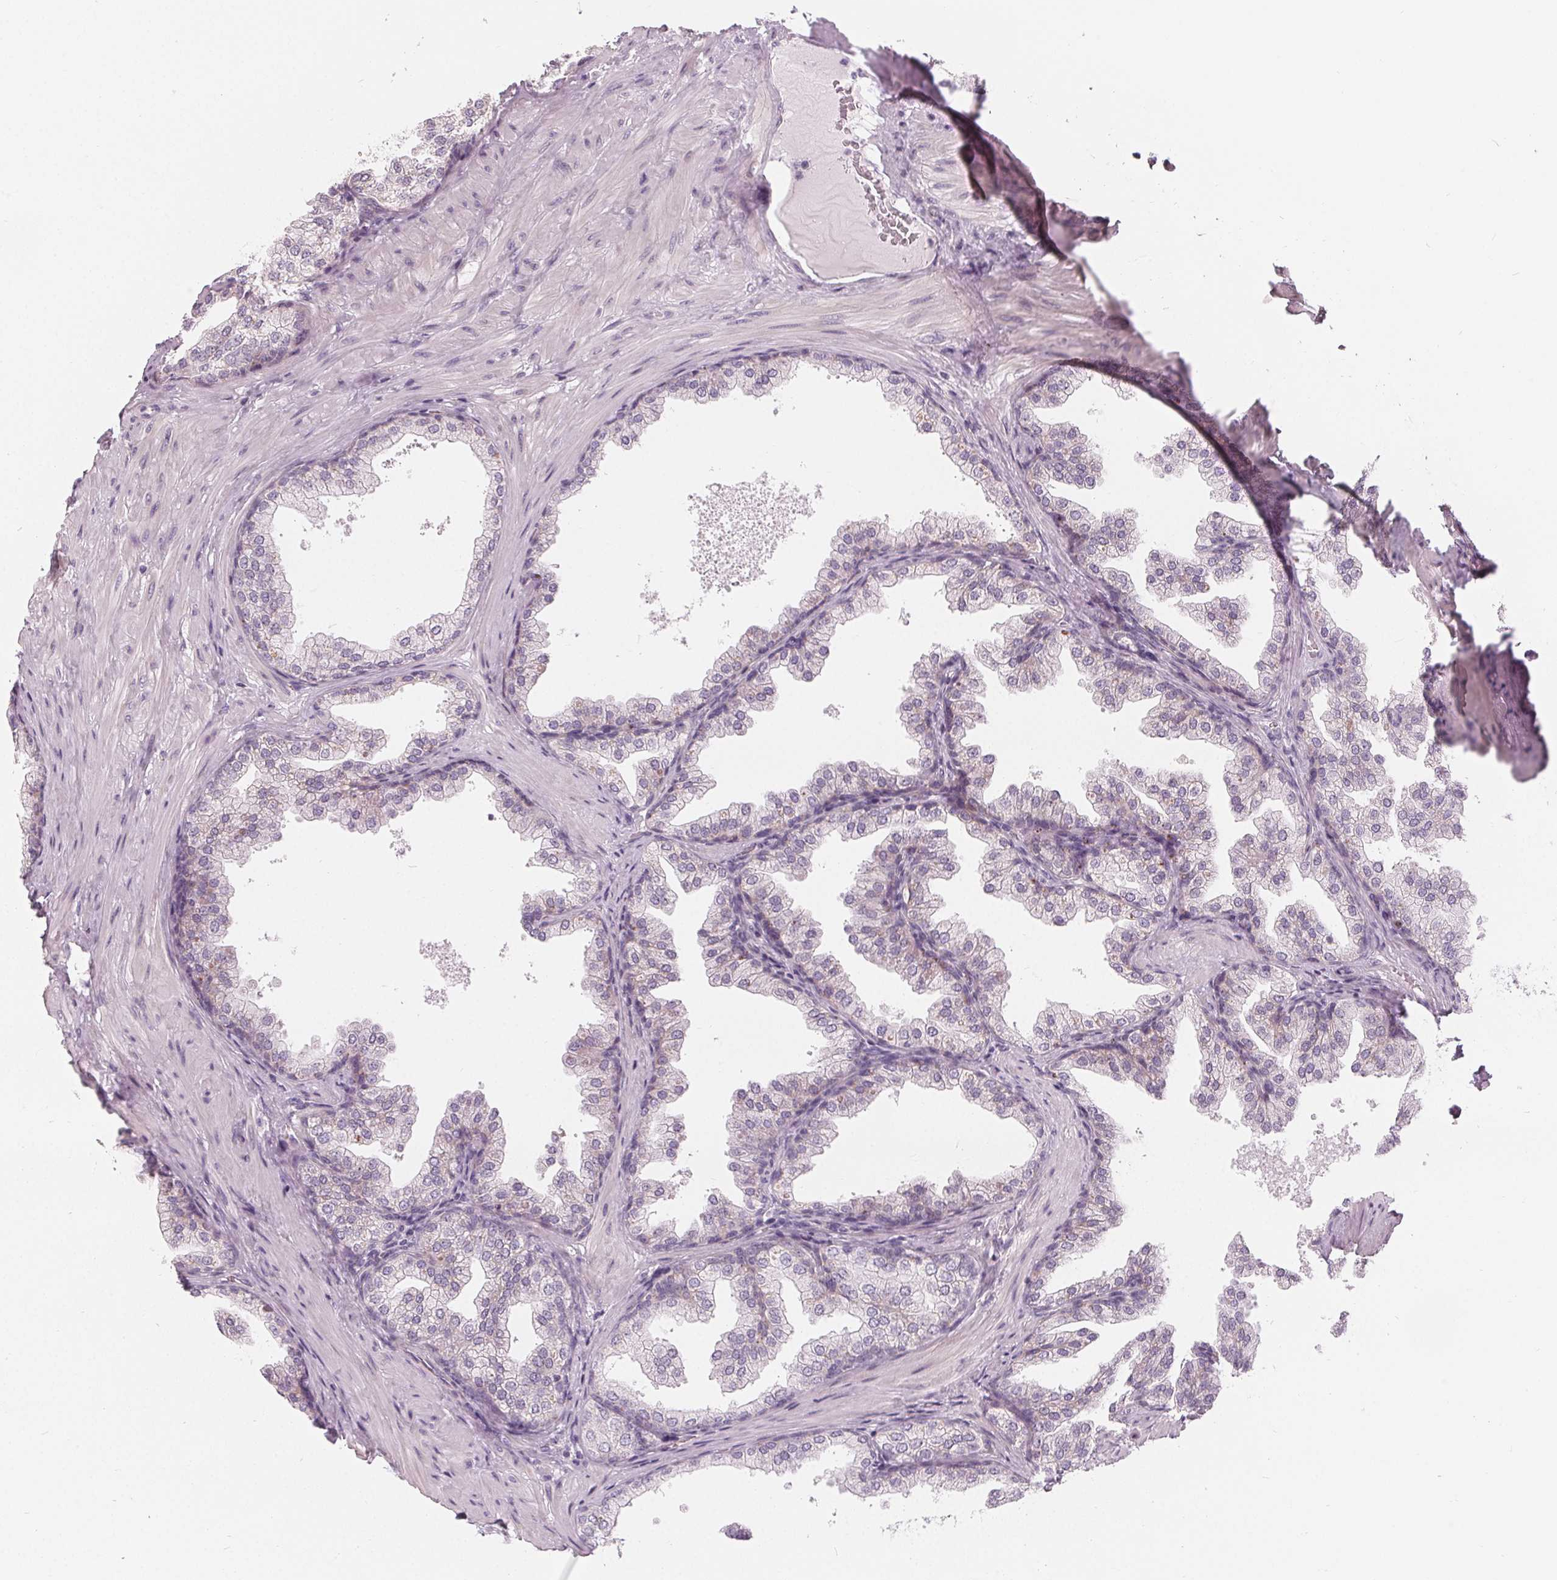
{"staining": {"intensity": "negative", "quantity": "none", "location": "none"}, "tissue": "prostate", "cell_type": "Glandular cells", "image_type": "normal", "snomed": [{"axis": "morphology", "description": "Normal tissue, NOS"}, {"axis": "topography", "description": "Prostate"}], "caption": "Unremarkable prostate was stained to show a protein in brown. There is no significant positivity in glandular cells. (DAB immunohistochemistry (IHC) with hematoxylin counter stain).", "gene": "HOPX", "patient": {"sex": "male", "age": 37}}